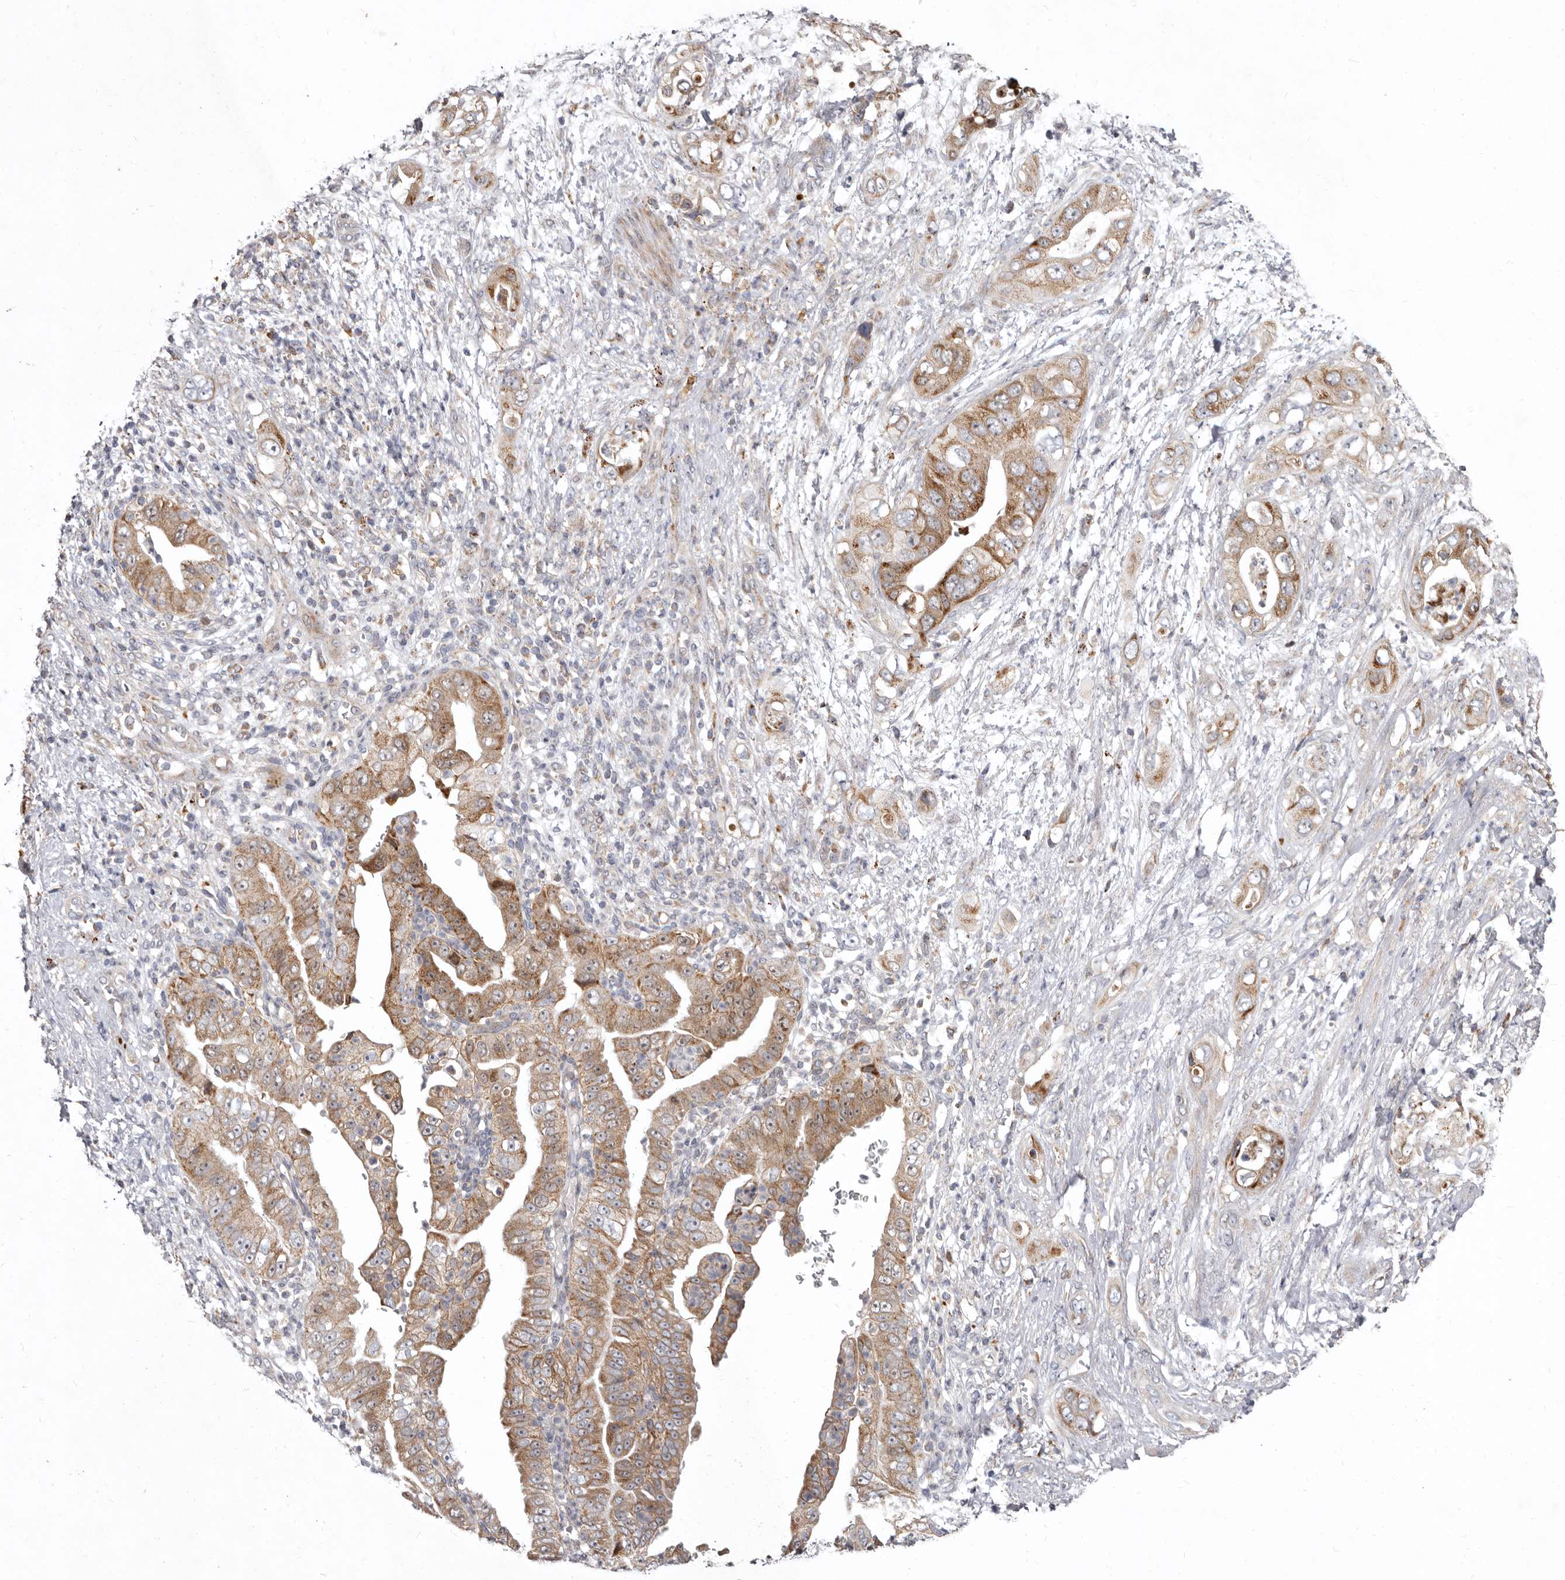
{"staining": {"intensity": "moderate", "quantity": ">75%", "location": "cytoplasmic/membranous"}, "tissue": "pancreatic cancer", "cell_type": "Tumor cells", "image_type": "cancer", "snomed": [{"axis": "morphology", "description": "Adenocarcinoma, NOS"}, {"axis": "topography", "description": "Pancreas"}], "caption": "Pancreatic cancer tissue shows moderate cytoplasmic/membranous positivity in approximately >75% of tumor cells, visualized by immunohistochemistry.", "gene": "SMC4", "patient": {"sex": "female", "age": 78}}